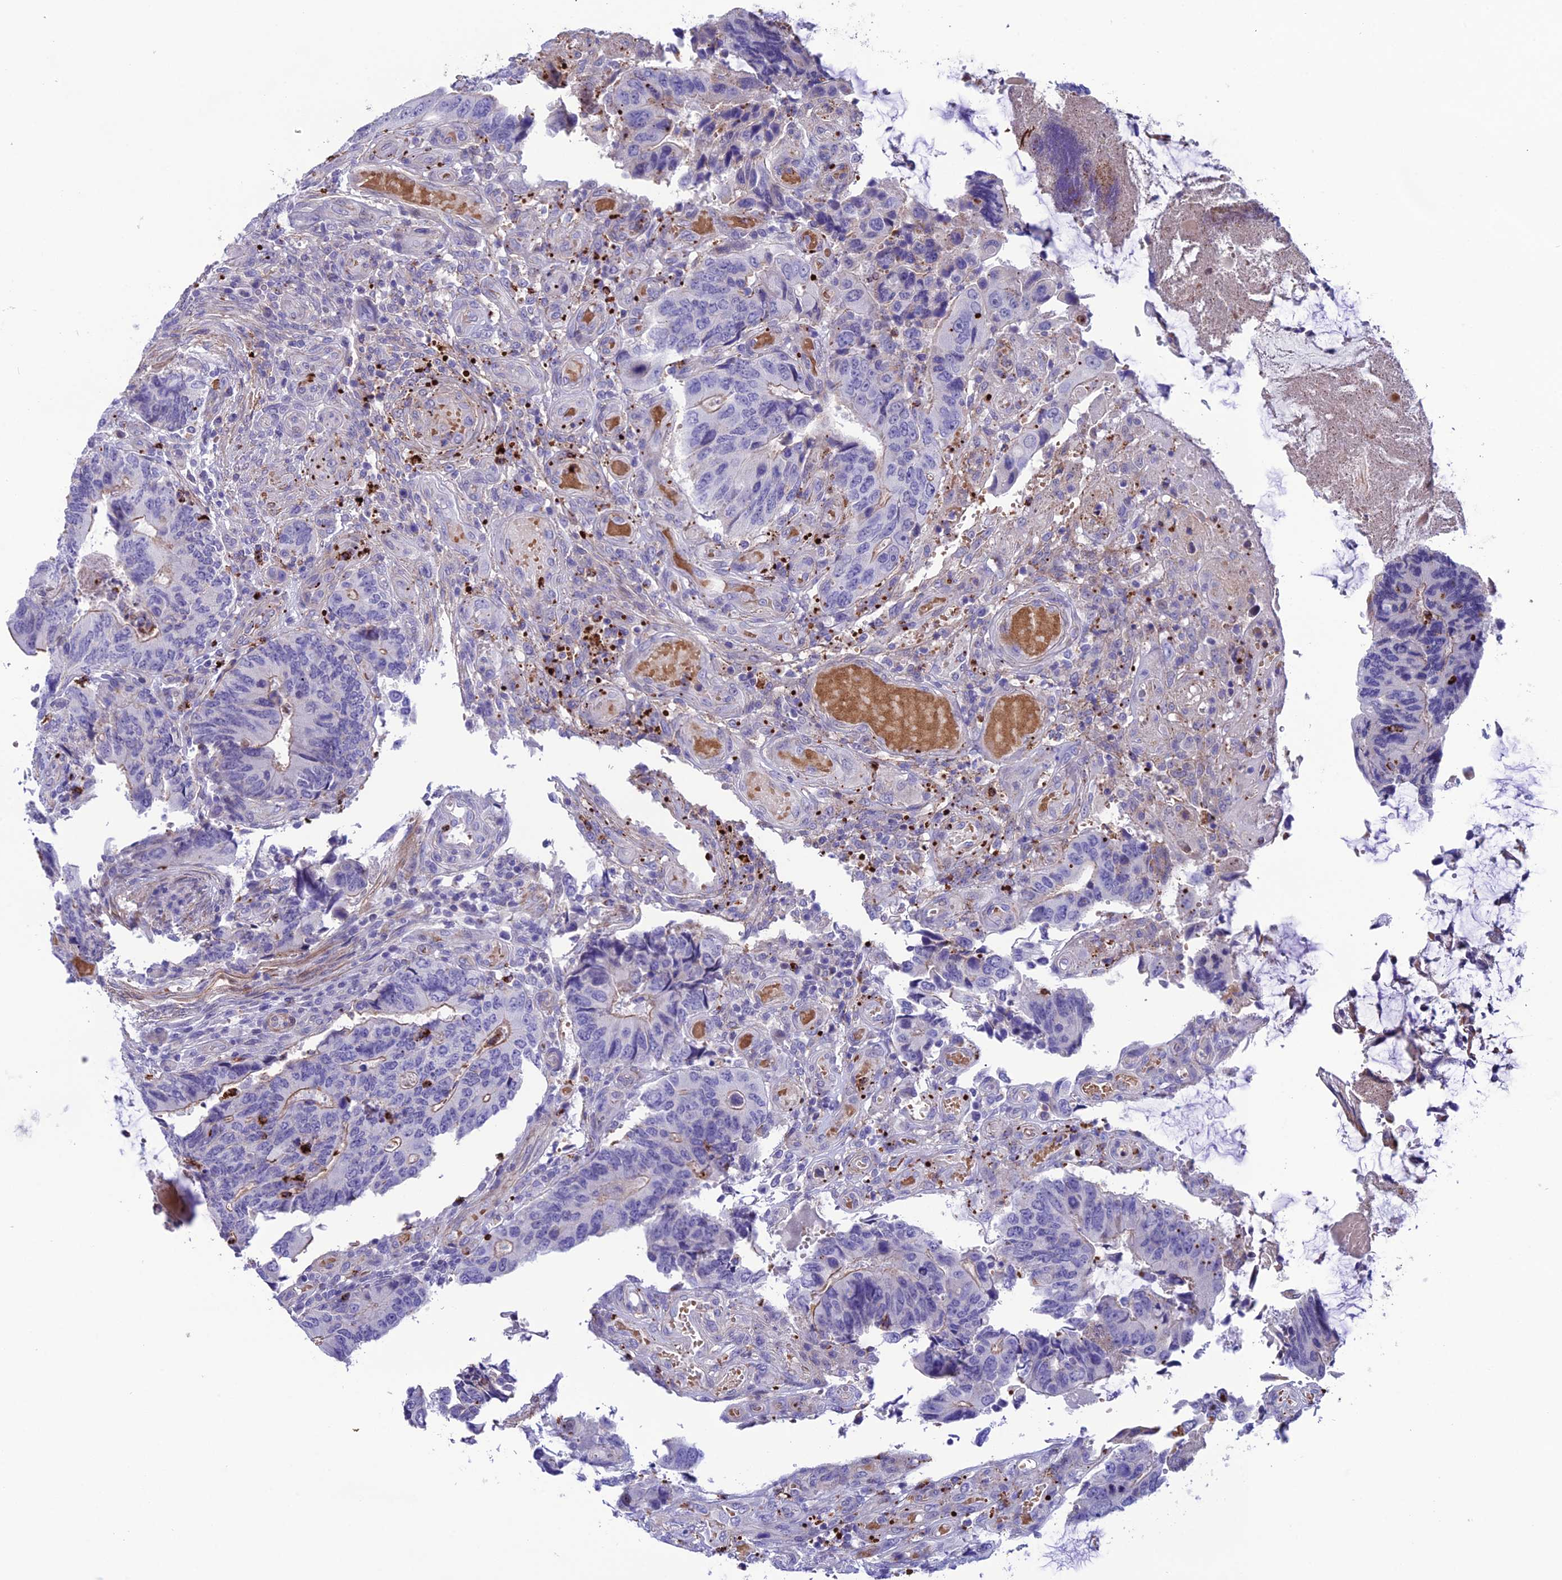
{"staining": {"intensity": "moderate", "quantity": "<25%", "location": "cytoplasmic/membranous"}, "tissue": "colorectal cancer", "cell_type": "Tumor cells", "image_type": "cancer", "snomed": [{"axis": "morphology", "description": "Adenocarcinoma, NOS"}, {"axis": "topography", "description": "Colon"}], "caption": "Protein staining of colorectal cancer (adenocarcinoma) tissue displays moderate cytoplasmic/membranous positivity in about <25% of tumor cells.", "gene": "COL6A6", "patient": {"sex": "male", "age": 87}}